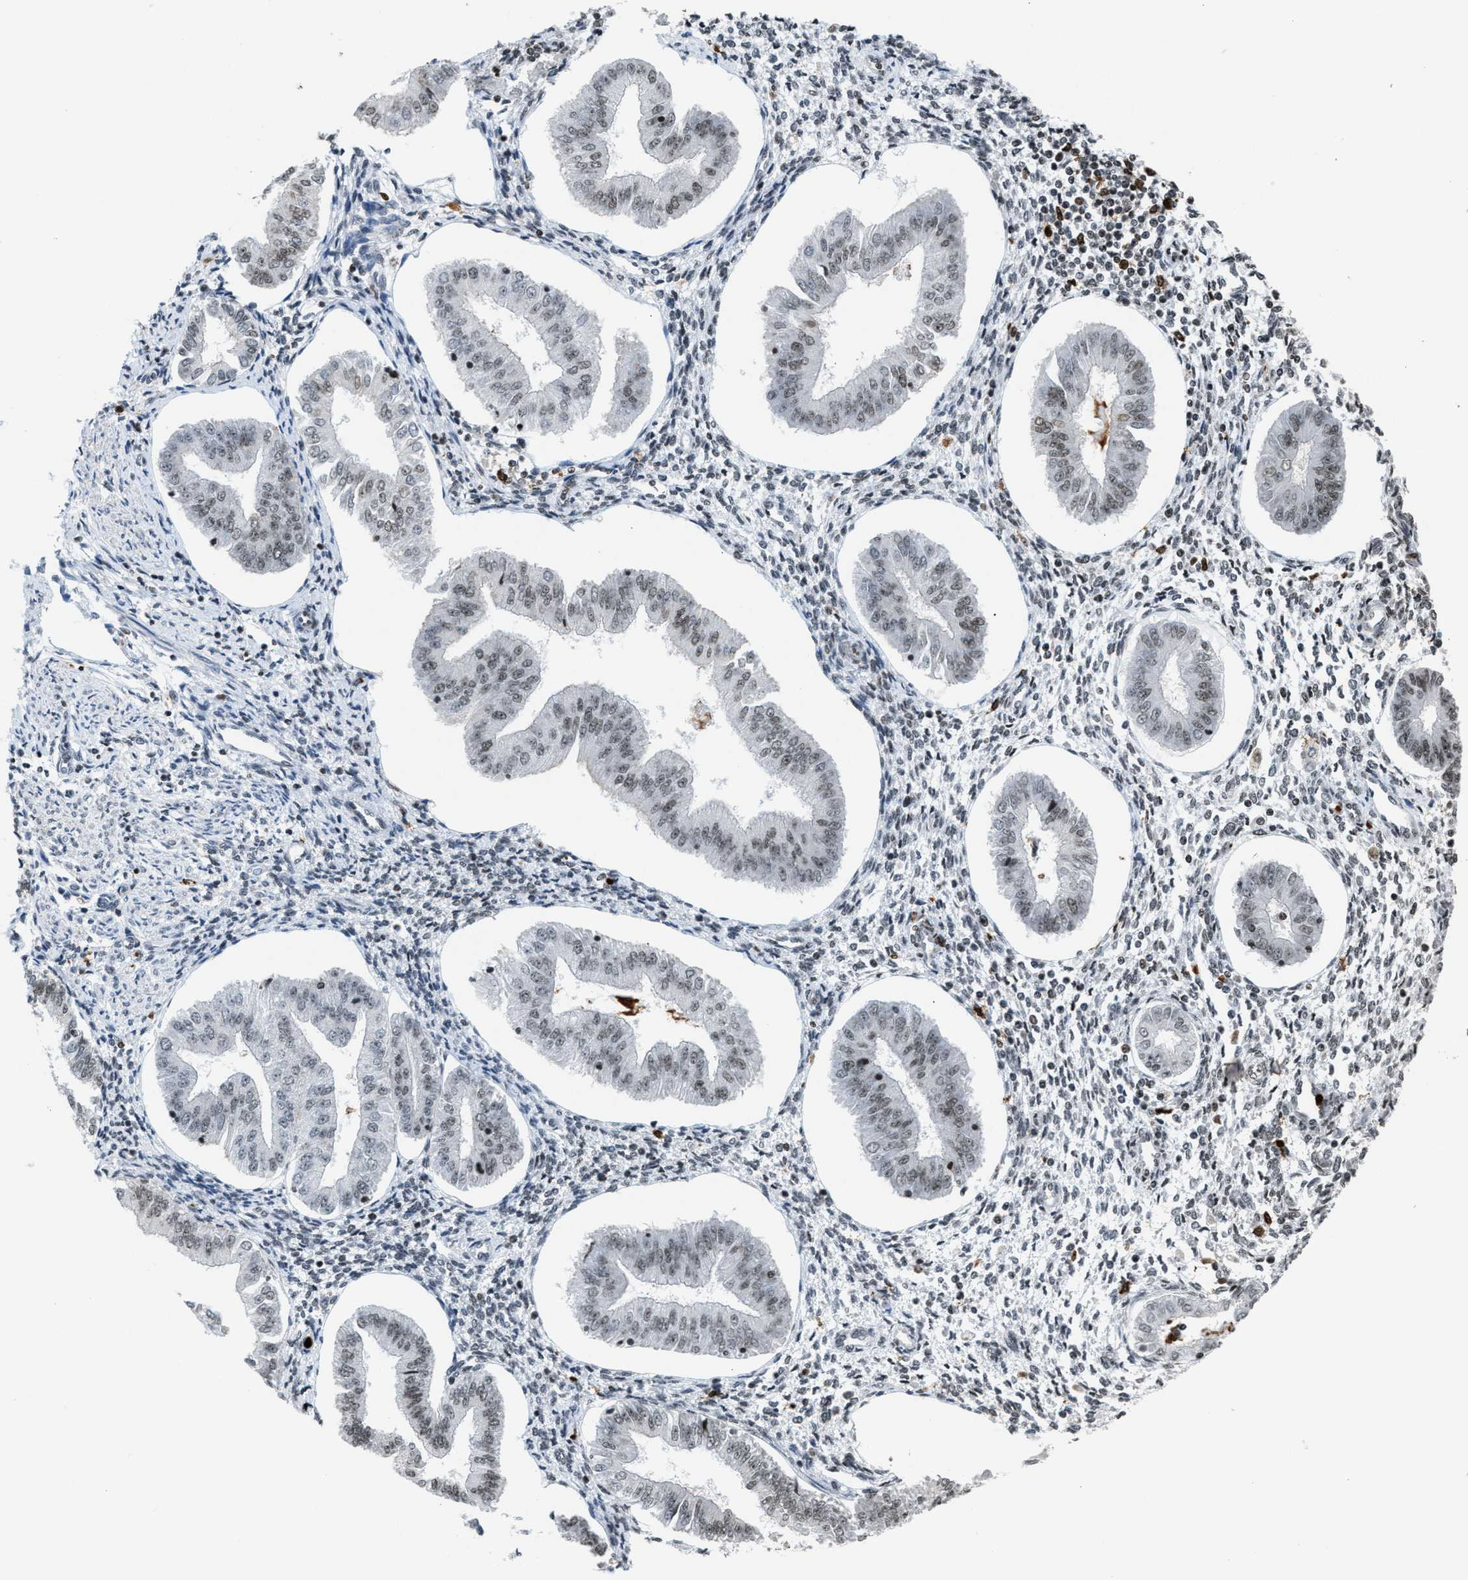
{"staining": {"intensity": "weak", "quantity": "<25%", "location": "nuclear"}, "tissue": "endometrium", "cell_type": "Cells in endometrial stroma", "image_type": "normal", "snomed": [{"axis": "morphology", "description": "Normal tissue, NOS"}, {"axis": "topography", "description": "Endometrium"}], "caption": "Immunohistochemistry (IHC) of normal human endometrium displays no staining in cells in endometrial stroma. The staining was performed using DAB (3,3'-diaminobenzidine) to visualize the protein expression in brown, while the nuclei were stained in blue with hematoxylin (Magnification: 20x).", "gene": "PRUNE2", "patient": {"sex": "female", "age": 50}}